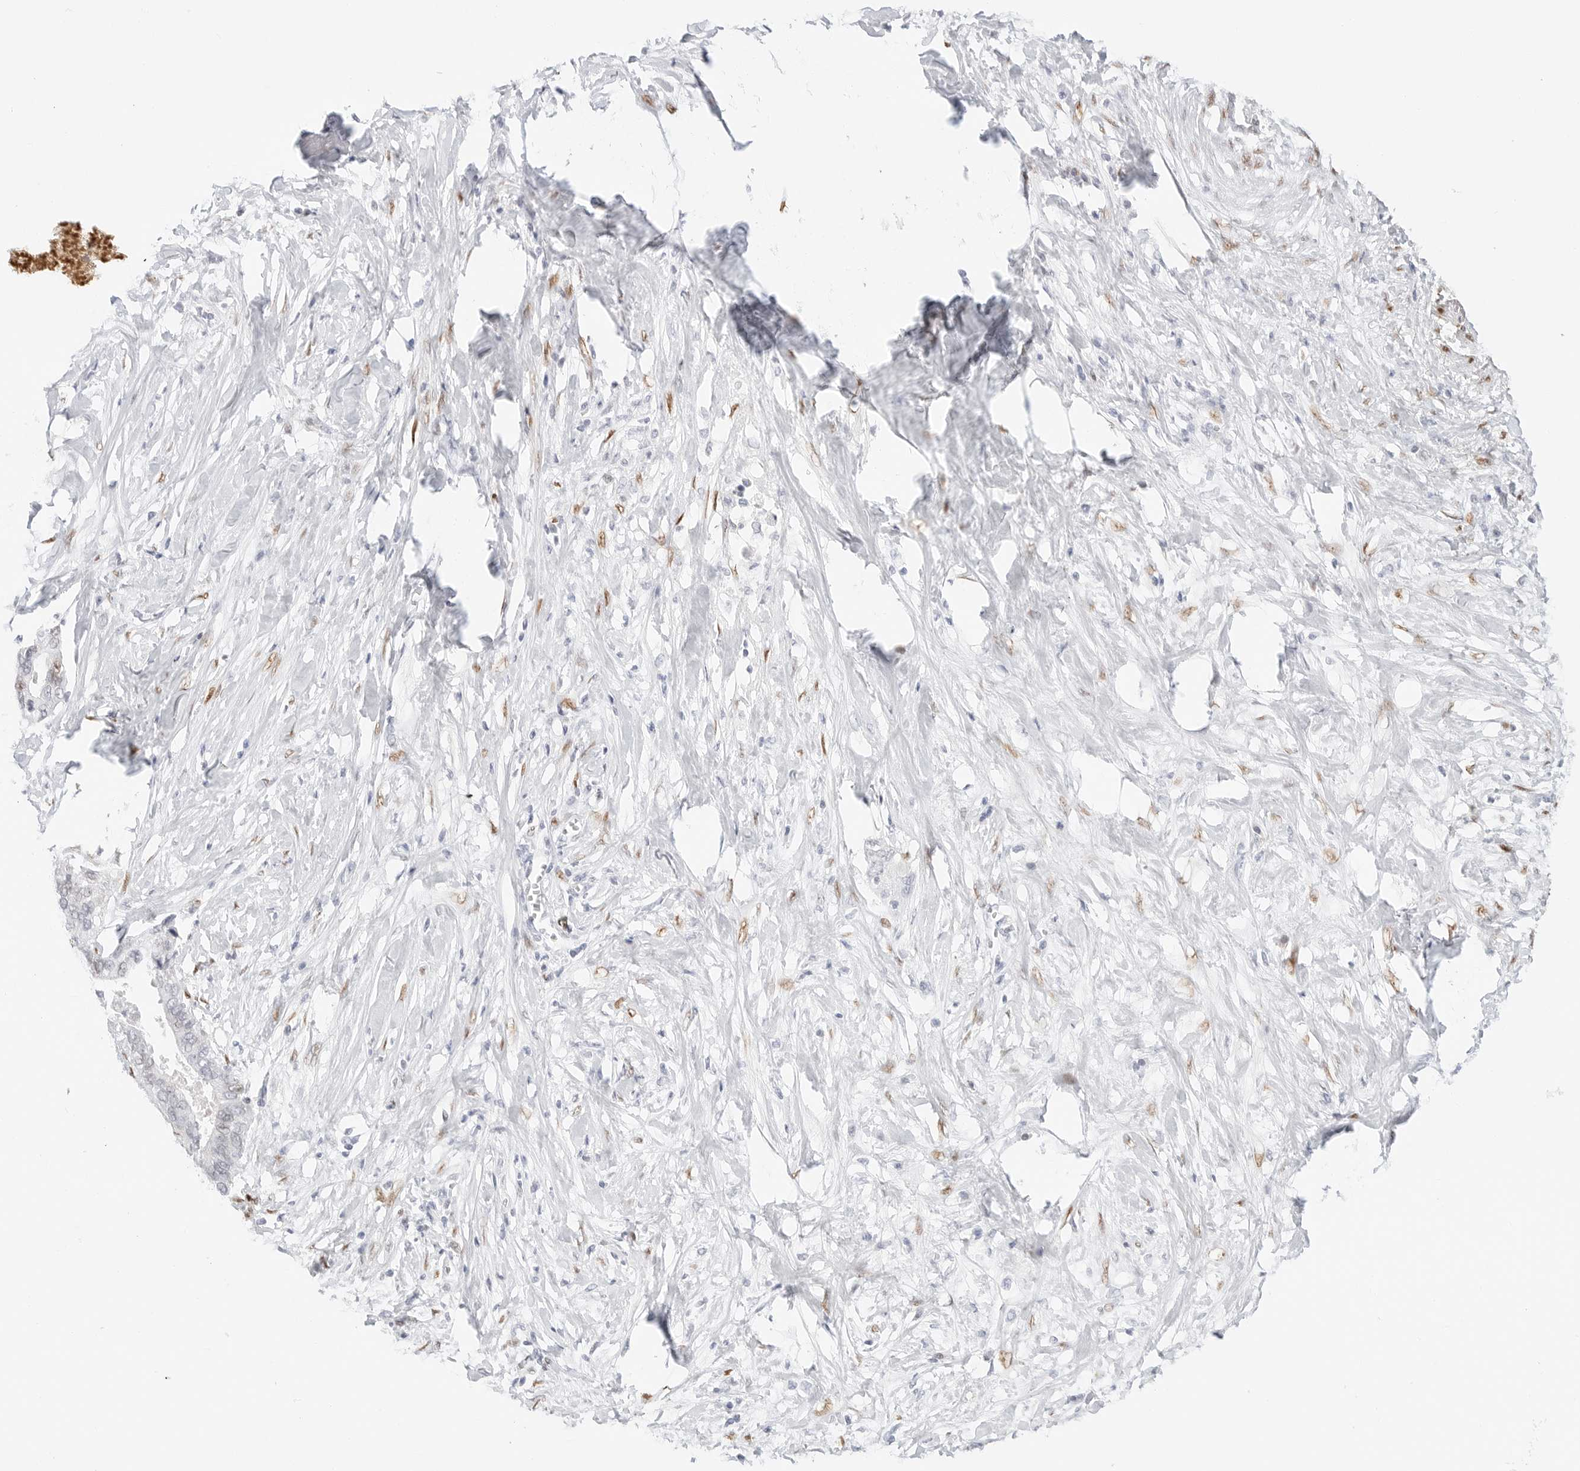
{"staining": {"intensity": "negative", "quantity": "none", "location": "none"}, "tissue": "pancreatic cancer", "cell_type": "Tumor cells", "image_type": "cancer", "snomed": [{"axis": "morphology", "description": "Normal tissue, NOS"}, {"axis": "morphology", "description": "Adenocarcinoma, NOS"}, {"axis": "topography", "description": "Pancreas"}, {"axis": "topography", "description": "Peripheral nerve tissue"}], "caption": "There is no significant expression in tumor cells of pancreatic cancer (adenocarcinoma). Nuclei are stained in blue.", "gene": "SPIDR", "patient": {"sex": "male", "age": 59}}